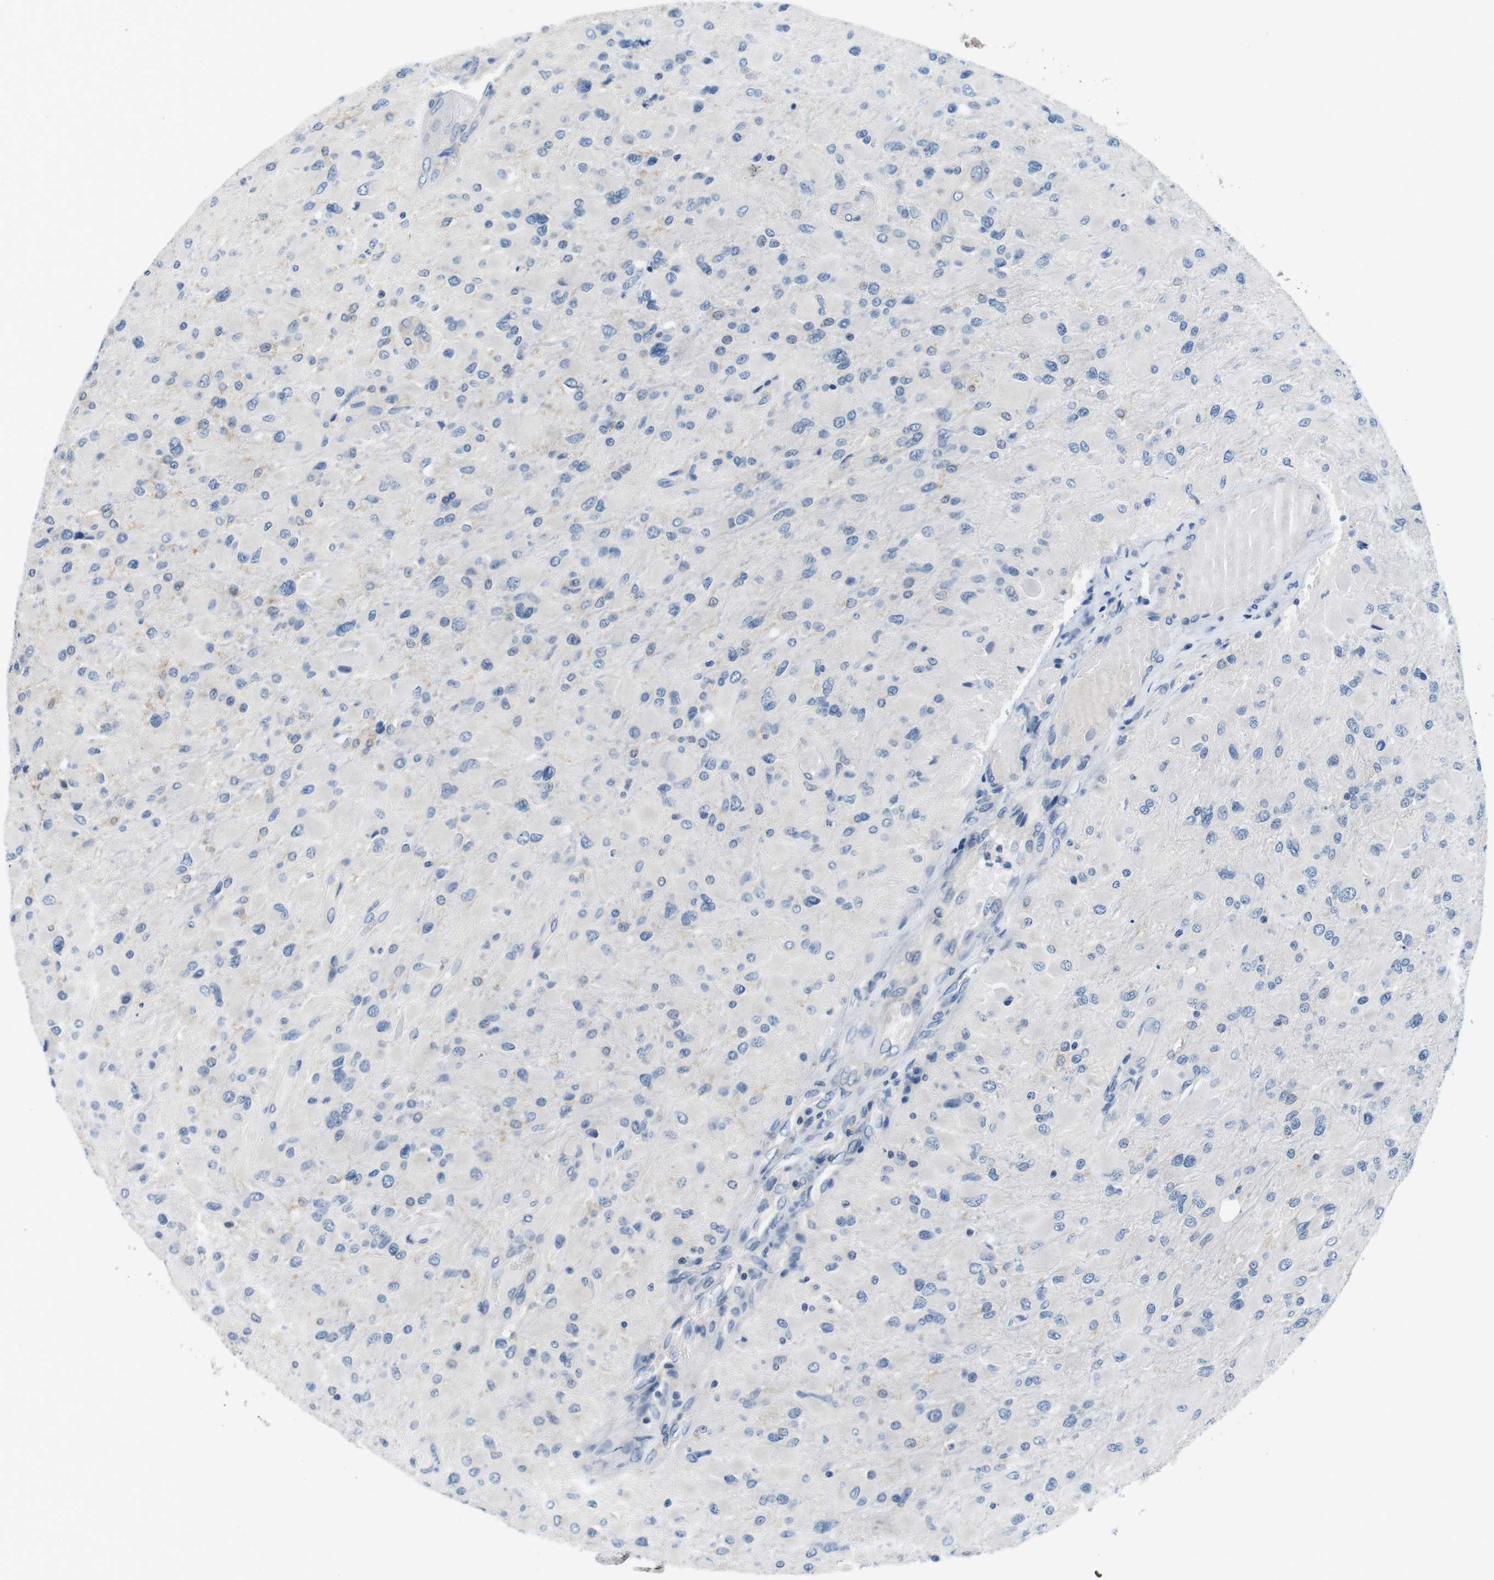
{"staining": {"intensity": "negative", "quantity": "none", "location": "none"}, "tissue": "glioma", "cell_type": "Tumor cells", "image_type": "cancer", "snomed": [{"axis": "morphology", "description": "Glioma, malignant, High grade"}, {"axis": "topography", "description": "Cerebral cortex"}], "caption": "A high-resolution micrograph shows immunohistochemistry (IHC) staining of glioma, which shows no significant expression in tumor cells.", "gene": "EIF2B5", "patient": {"sex": "female", "age": 36}}